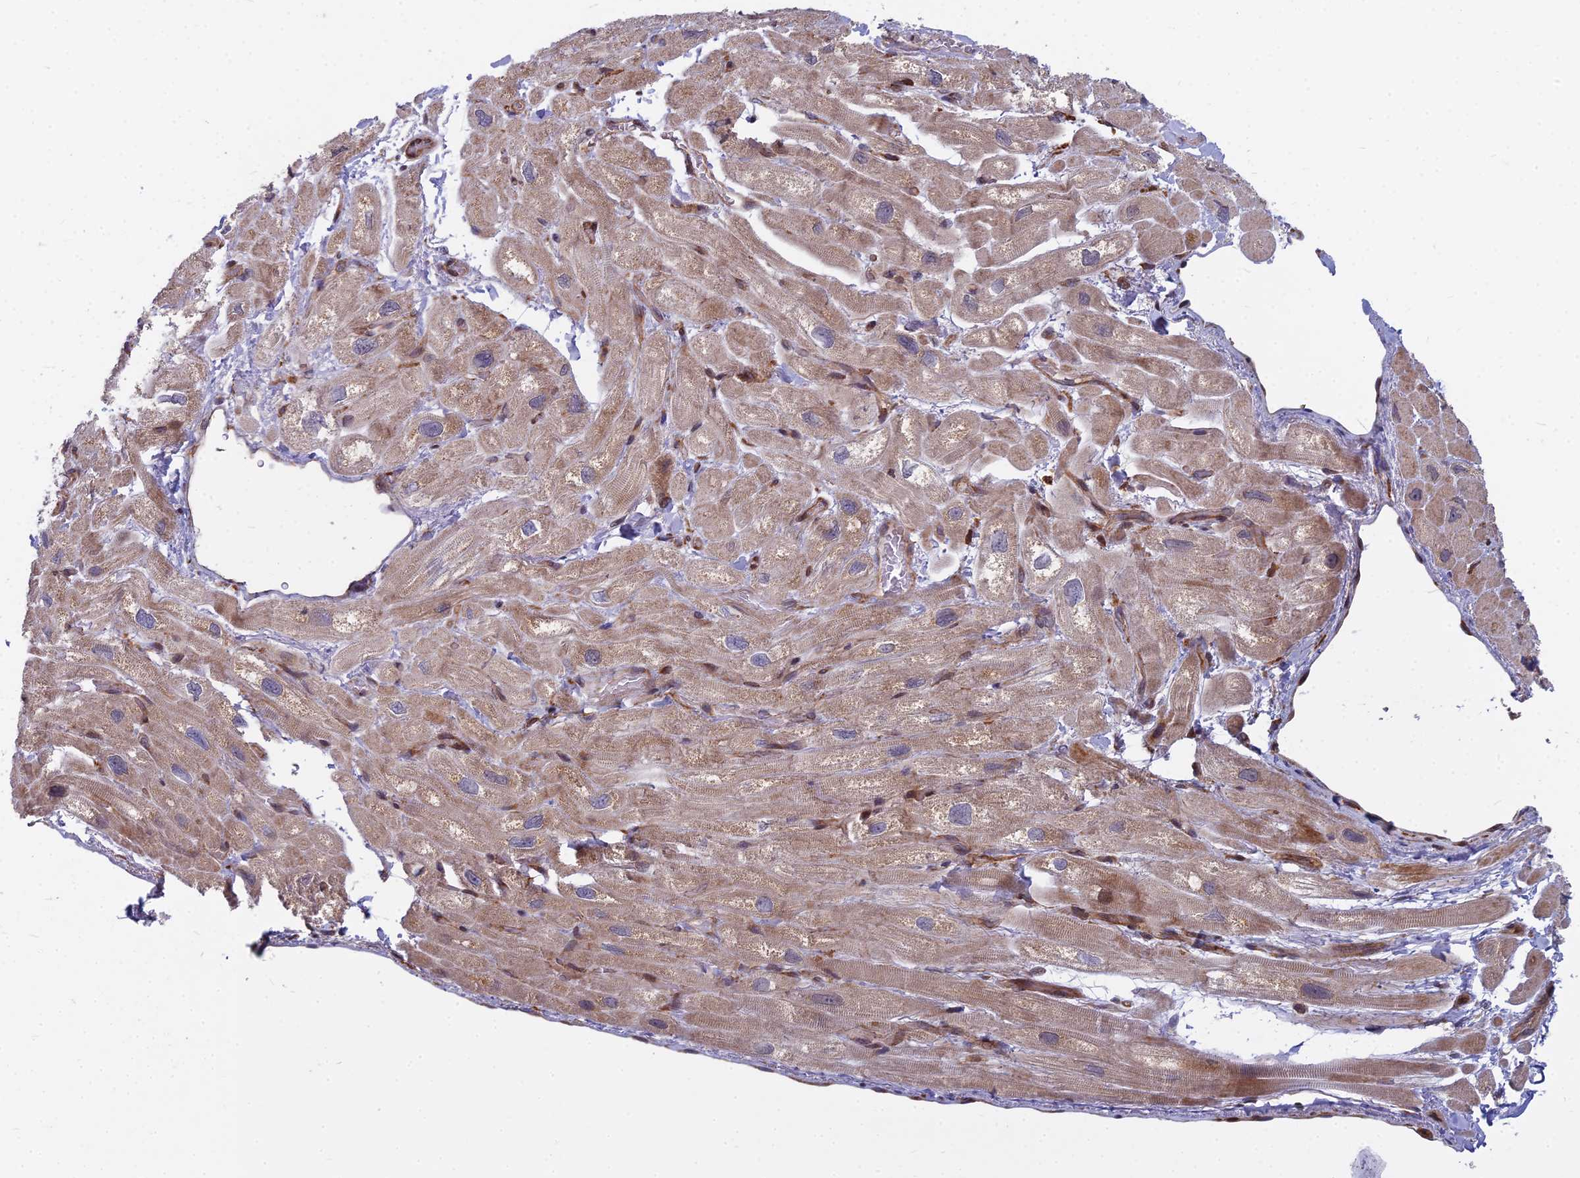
{"staining": {"intensity": "moderate", "quantity": "25%-75%", "location": "cytoplasmic/membranous,nuclear"}, "tissue": "heart muscle", "cell_type": "Cardiomyocytes", "image_type": "normal", "snomed": [{"axis": "morphology", "description": "Normal tissue, NOS"}, {"axis": "topography", "description": "Heart"}], "caption": "Immunohistochemical staining of unremarkable heart muscle shows medium levels of moderate cytoplasmic/membranous,nuclear positivity in about 25%-75% of cardiomyocytes.", "gene": "COMMD2", "patient": {"sex": "male", "age": 65}}